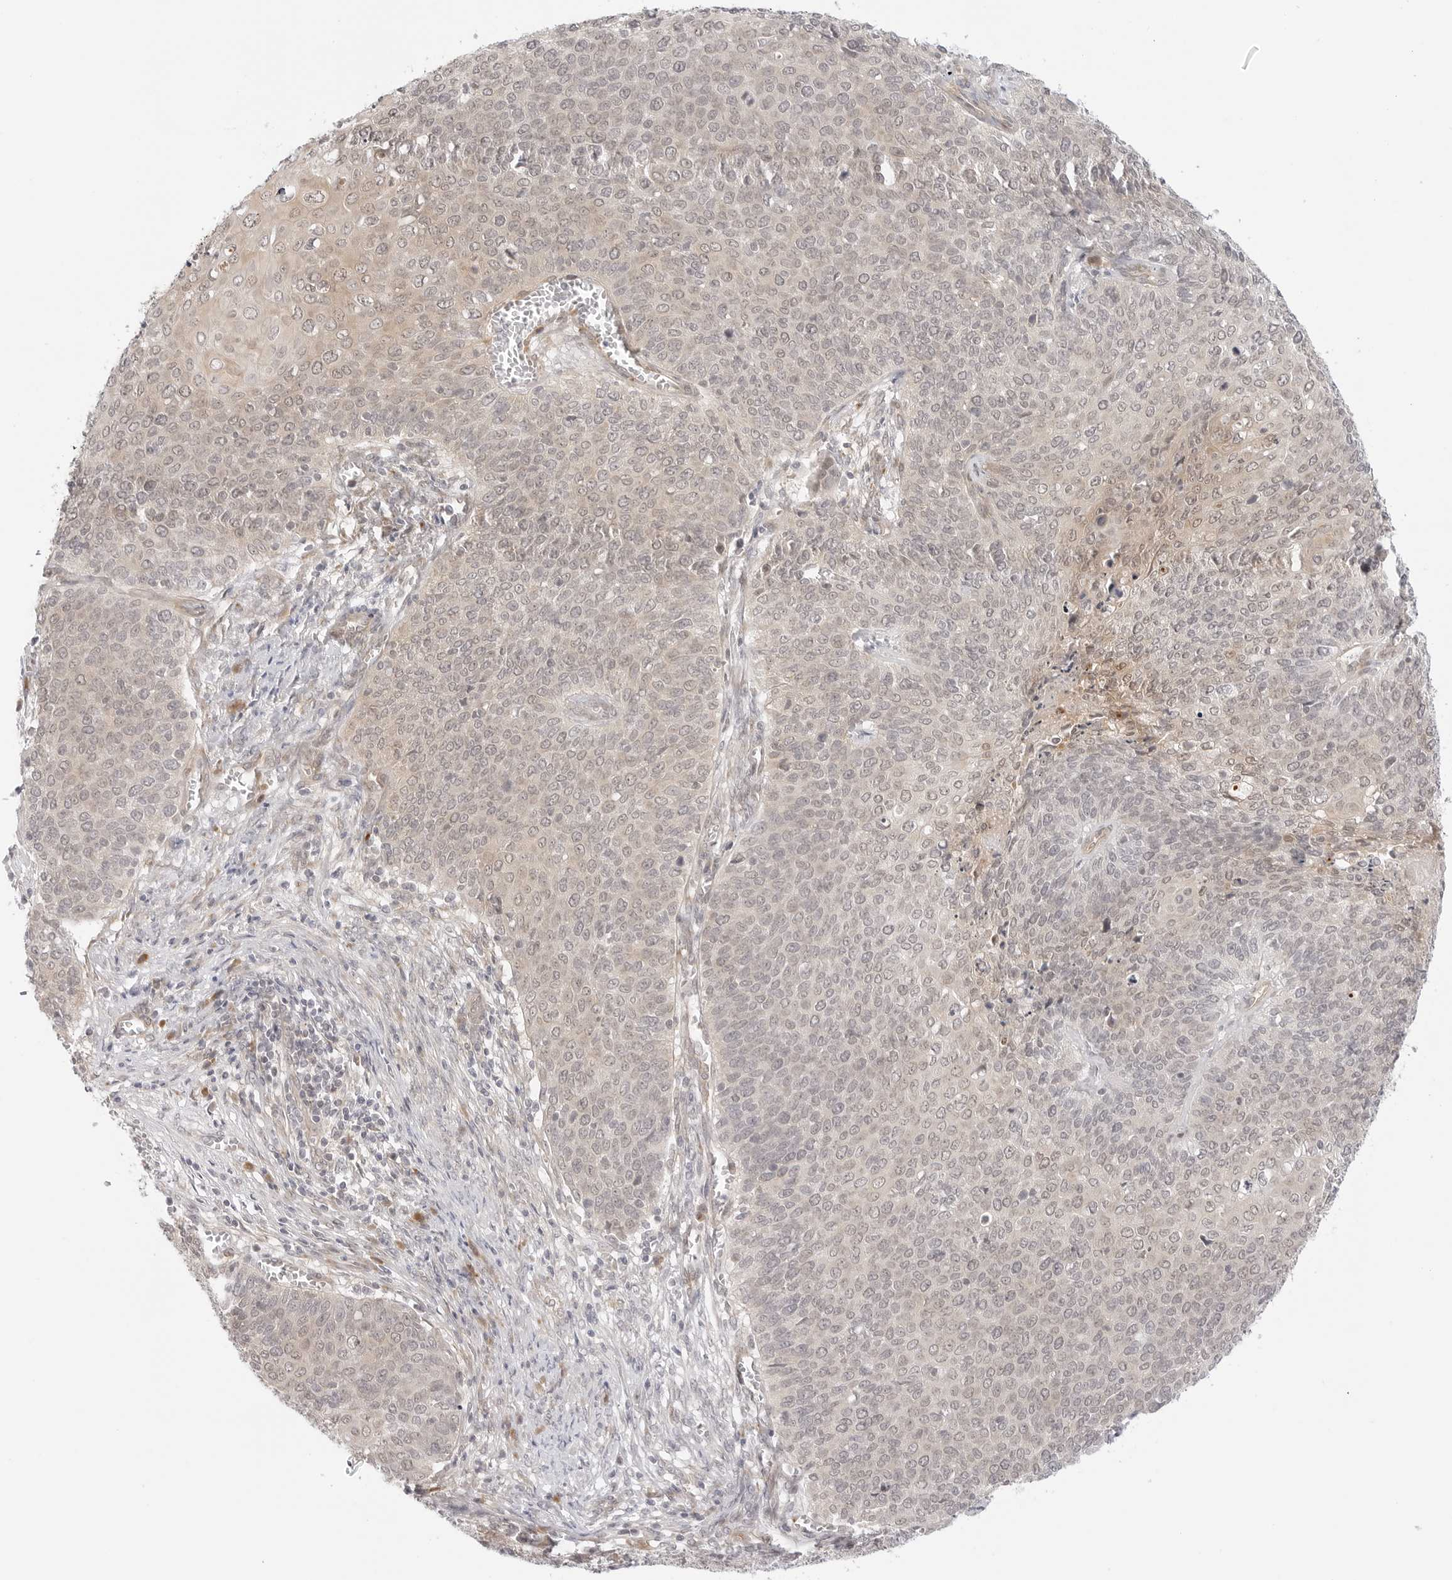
{"staining": {"intensity": "weak", "quantity": "25%-75%", "location": "cytoplasmic/membranous"}, "tissue": "cervical cancer", "cell_type": "Tumor cells", "image_type": "cancer", "snomed": [{"axis": "morphology", "description": "Squamous cell carcinoma, NOS"}, {"axis": "topography", "description": "Cervix"}], "caption": "Human squamous cell carcinoma (cervical) stained with a protein marker displays weak staining in tumor cells.", "gene": "TCP1", "patient": {"sex": "female", "age": 39}}